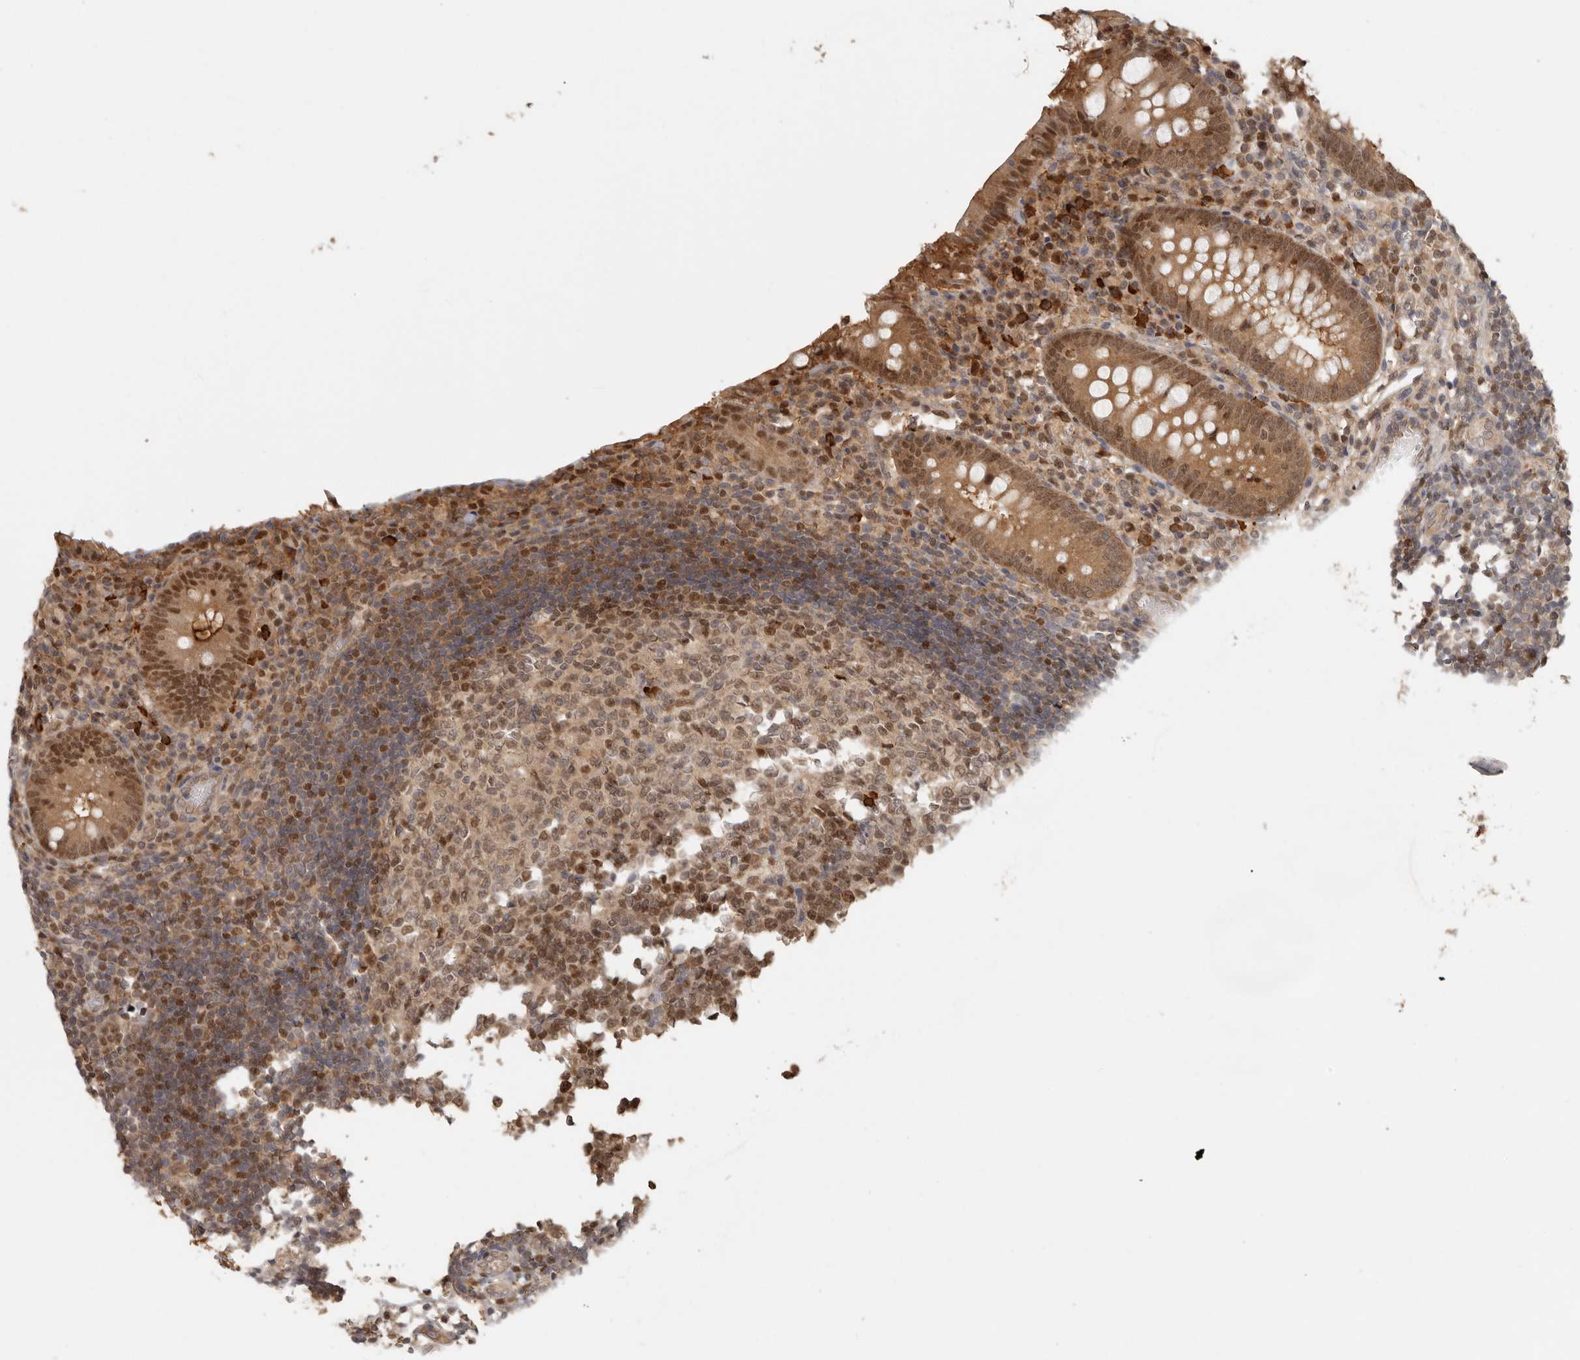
{"staining": {"intensity": "moderate", "quantity": ">75%", "location": "cytoplasmic/membranous,nuclear"}, "tissue": "appendix", "cell_type": "Glandular cells", "image_type": "normal", "snomed": [{"axis": "morphology", "description": "Normal tissue, NOS"}, {"axis": "topography", "description": "Appendix"}], "caption": "High-power microscopy captured an IHC micrograph of unremarkable appendix, revealing moderate cytoplasmic/membranous,nuclear positivity in approximately >75% of glandular cells. The protein is shown in brown color, while the nuclei are stained blue.", "gene": "PSMA5", "patient": {"sex": "female", "age": 17}}